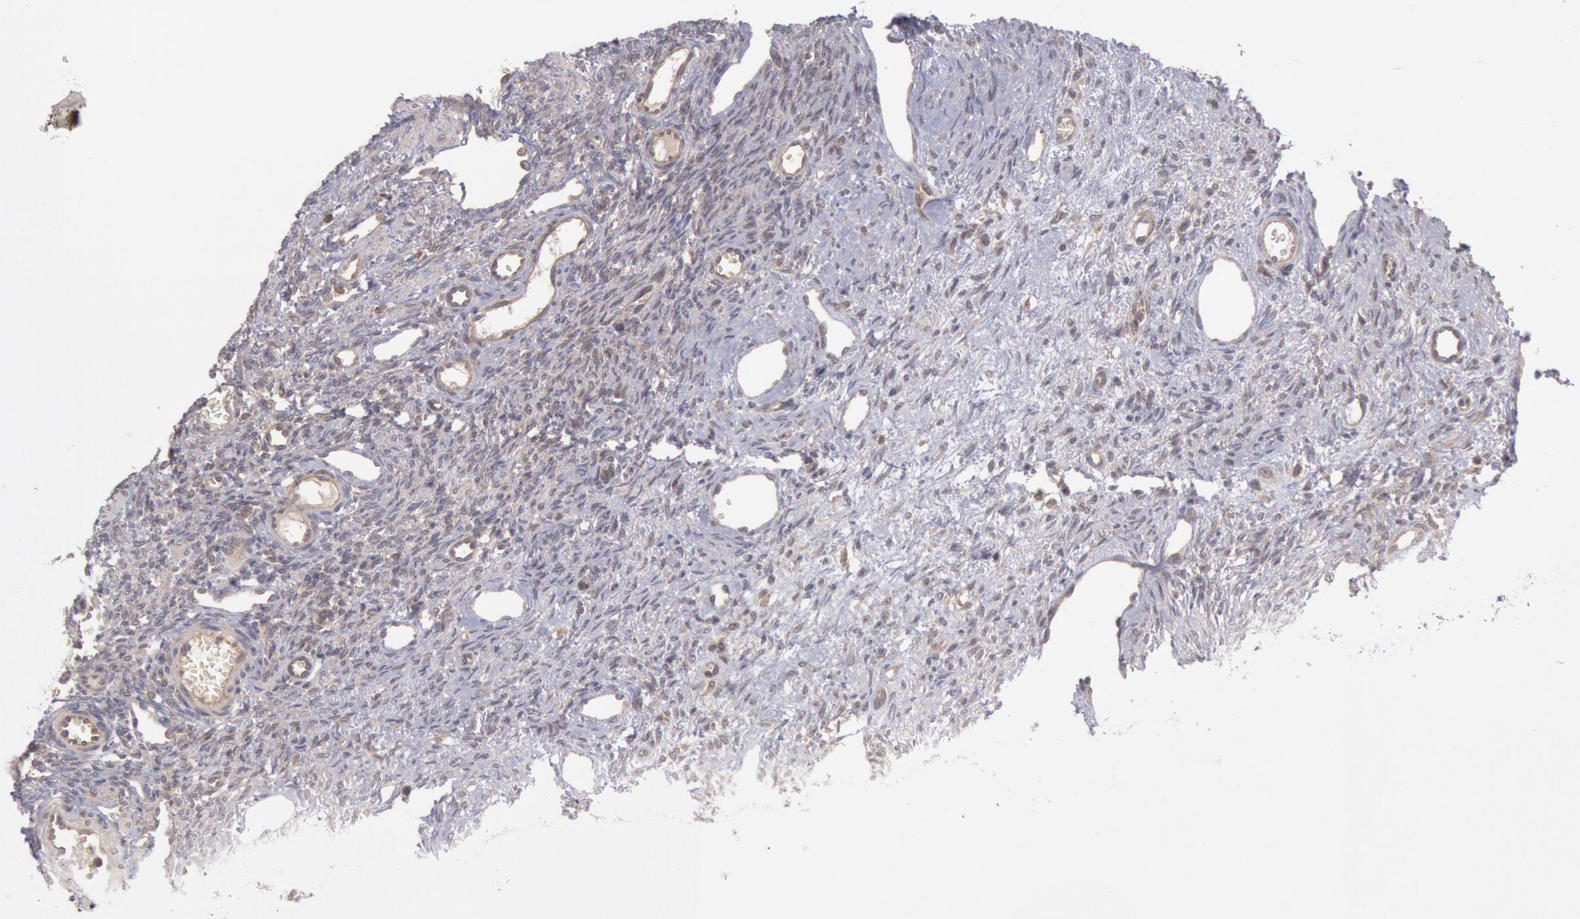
{"staining": {"intensity": "weak", "quantity": ">75%", "location": "cytoplasmic/membranous"}, "tissue": "ovary", "cell_type": "Follicle cells", "image_type": "normal", "snomed": [{"axis": "morphology", "description": "Normal tissue, NOS"}, {"axis": "topography", "description": "Ovary"}], "caption": "This micrograph displays IHC staining of normal ovary, with low weak cytoplasmic/membranous expression in approximately >75% of follicle cells.", "gene": "BRAF", "patient": {"sex": "female", "age": 33}}